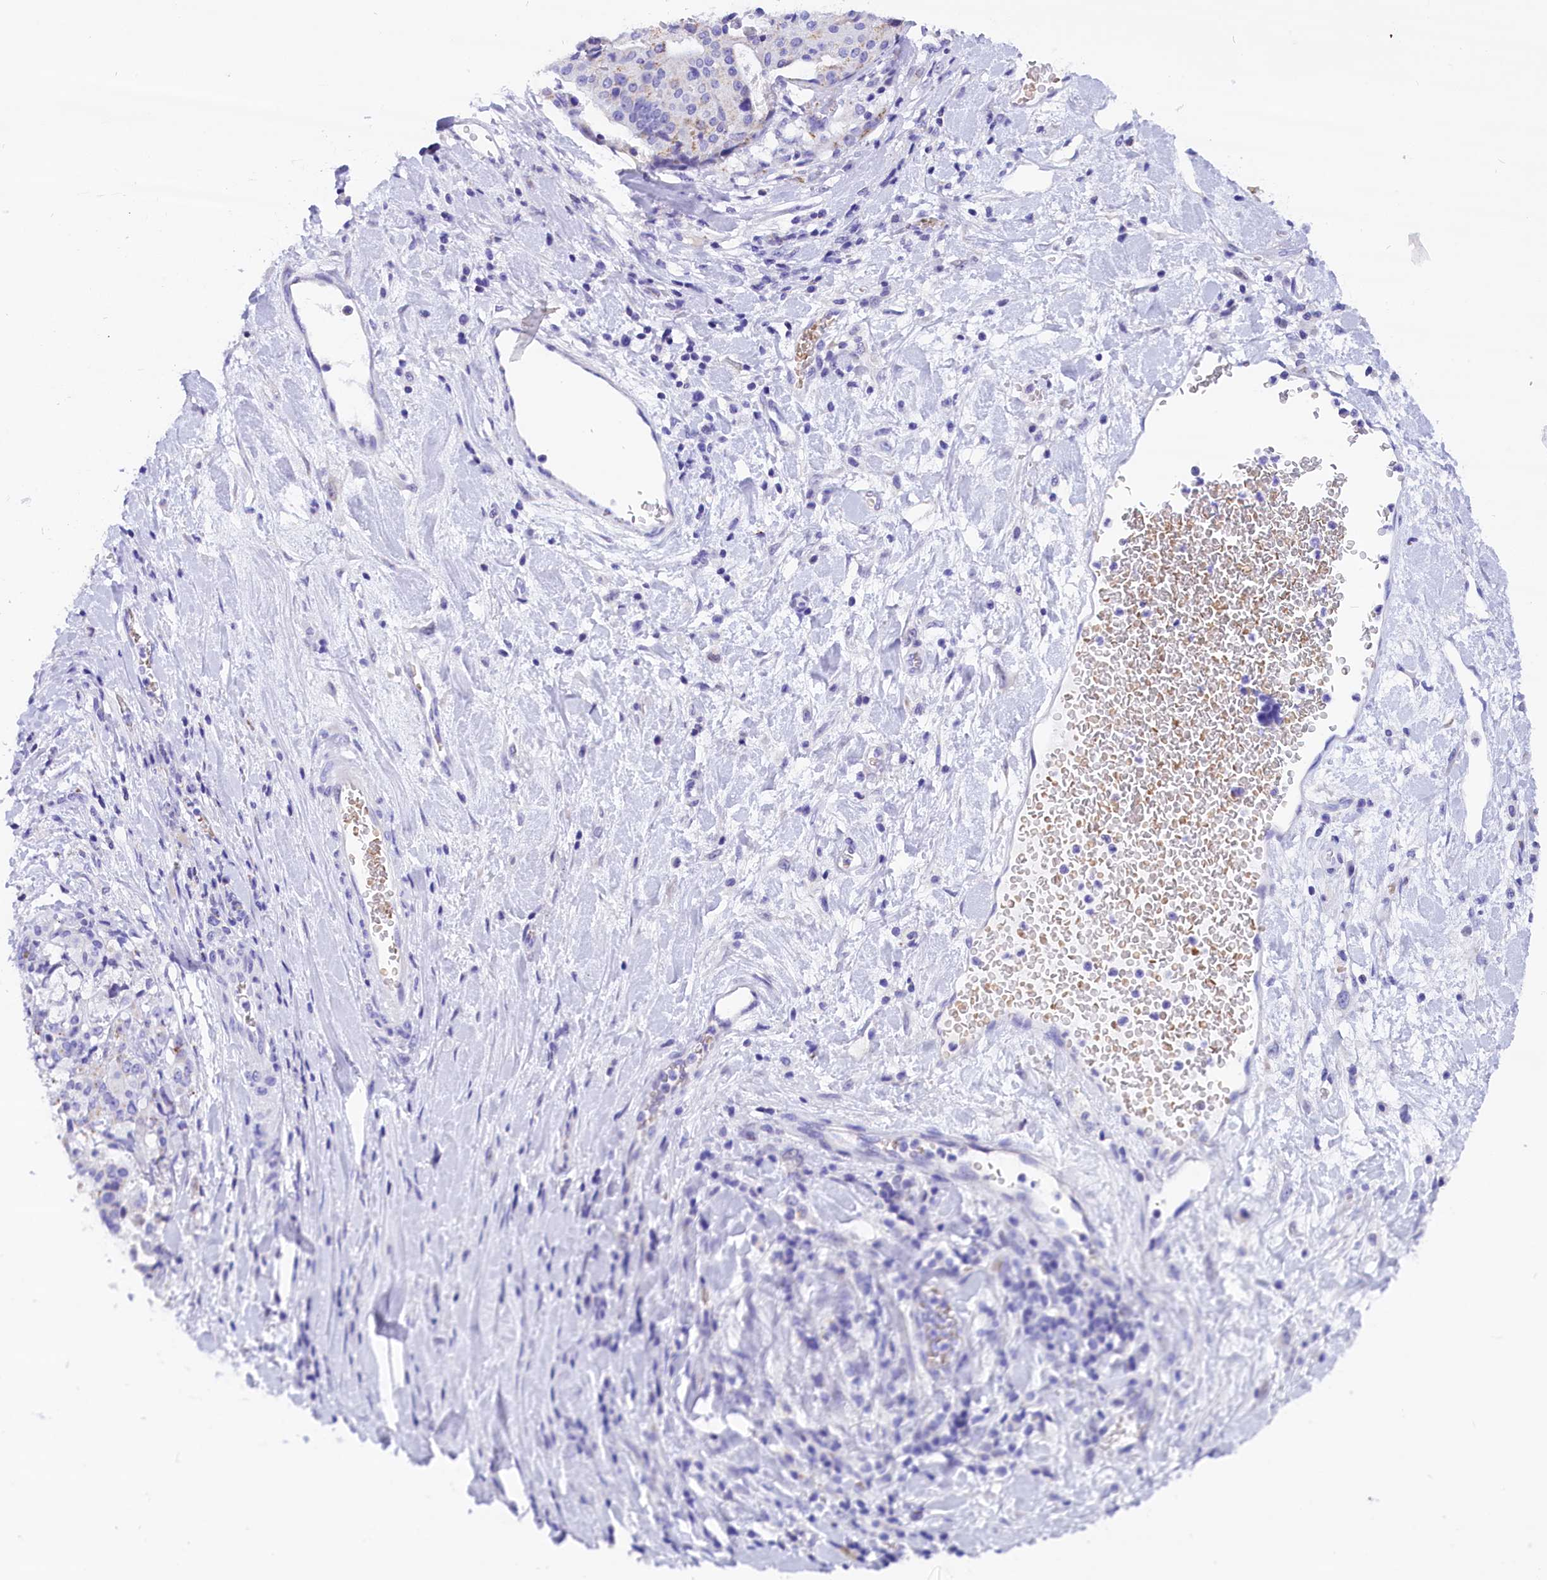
{"staining": {"intensity": "negative", "quantity": "none", "location": "none"}, "tissue": "stomach cancer", "cell_type": "Tumor cells", "image_type": "cancer", "snomed": [{"axis": "morphology", "description": "Adenocarcinoma, NOS"}, {"axis": "topography", "description": "Stomach"}], "caption": "An immunohistochemistry (IHC) photomicrograph of stomach cancer (adenocarcinoma) is shown. There is no staining in tumor cells of stomach cancer (adenocarcinoma).", "gene": "ABAT", "patient": {"sex": "male", "age": 48}}